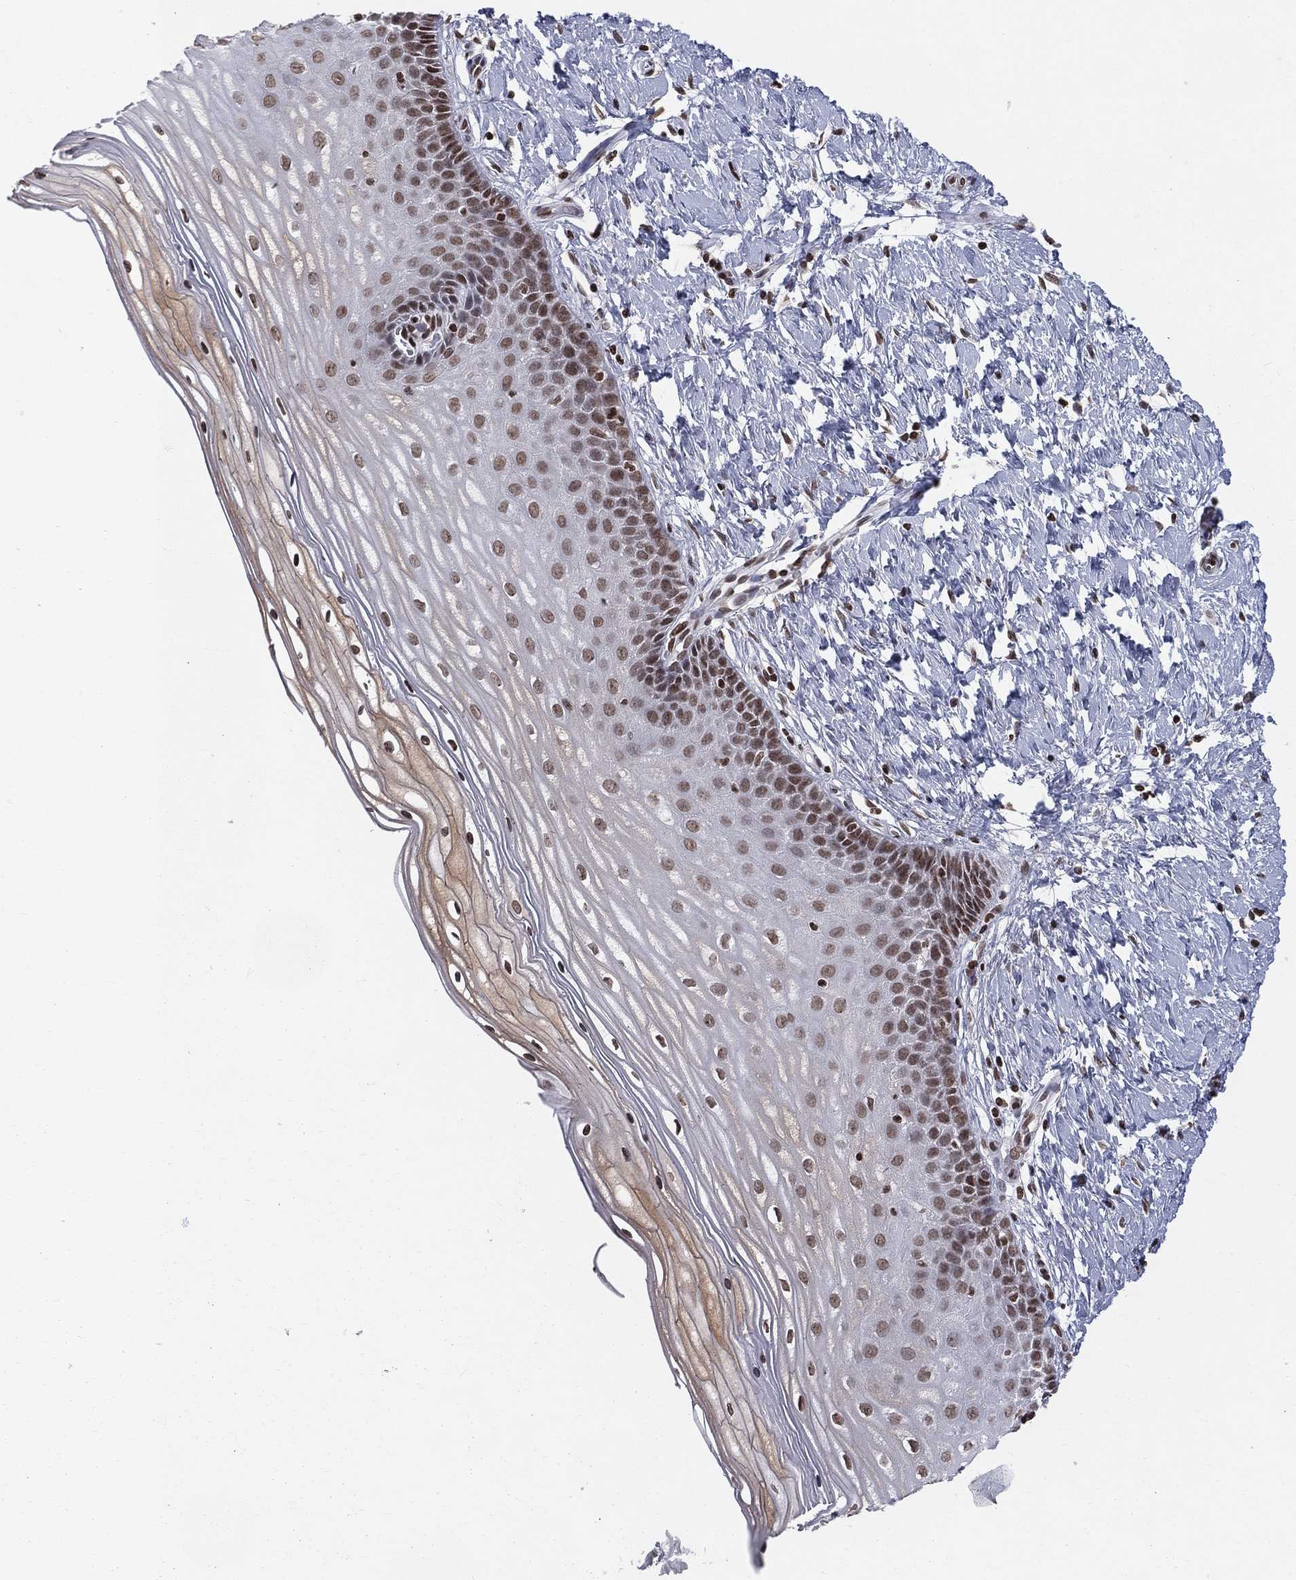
{"staining": {"intensity": "strong", "quantity": ">75%", "location": "nuclear"}, "tissue": "cervix", "cell_type": "Glandular cells", "image_type": "normal", "snomed": [{"axis": "morphology", "description": "Normal tissue, NOS"}, {"axis": "topography", "description": "Cervix"}], "caption": "Glandular cells show high levels of strong nuclear staining in approximately >75% of cells in normal cervix. (Stains: DAB in brown, nuclei in blue, Microscopy: brightfield microscopy at high magnification).", "gene": "RFX7", "patient": {"sex": "female", "age": 37}}